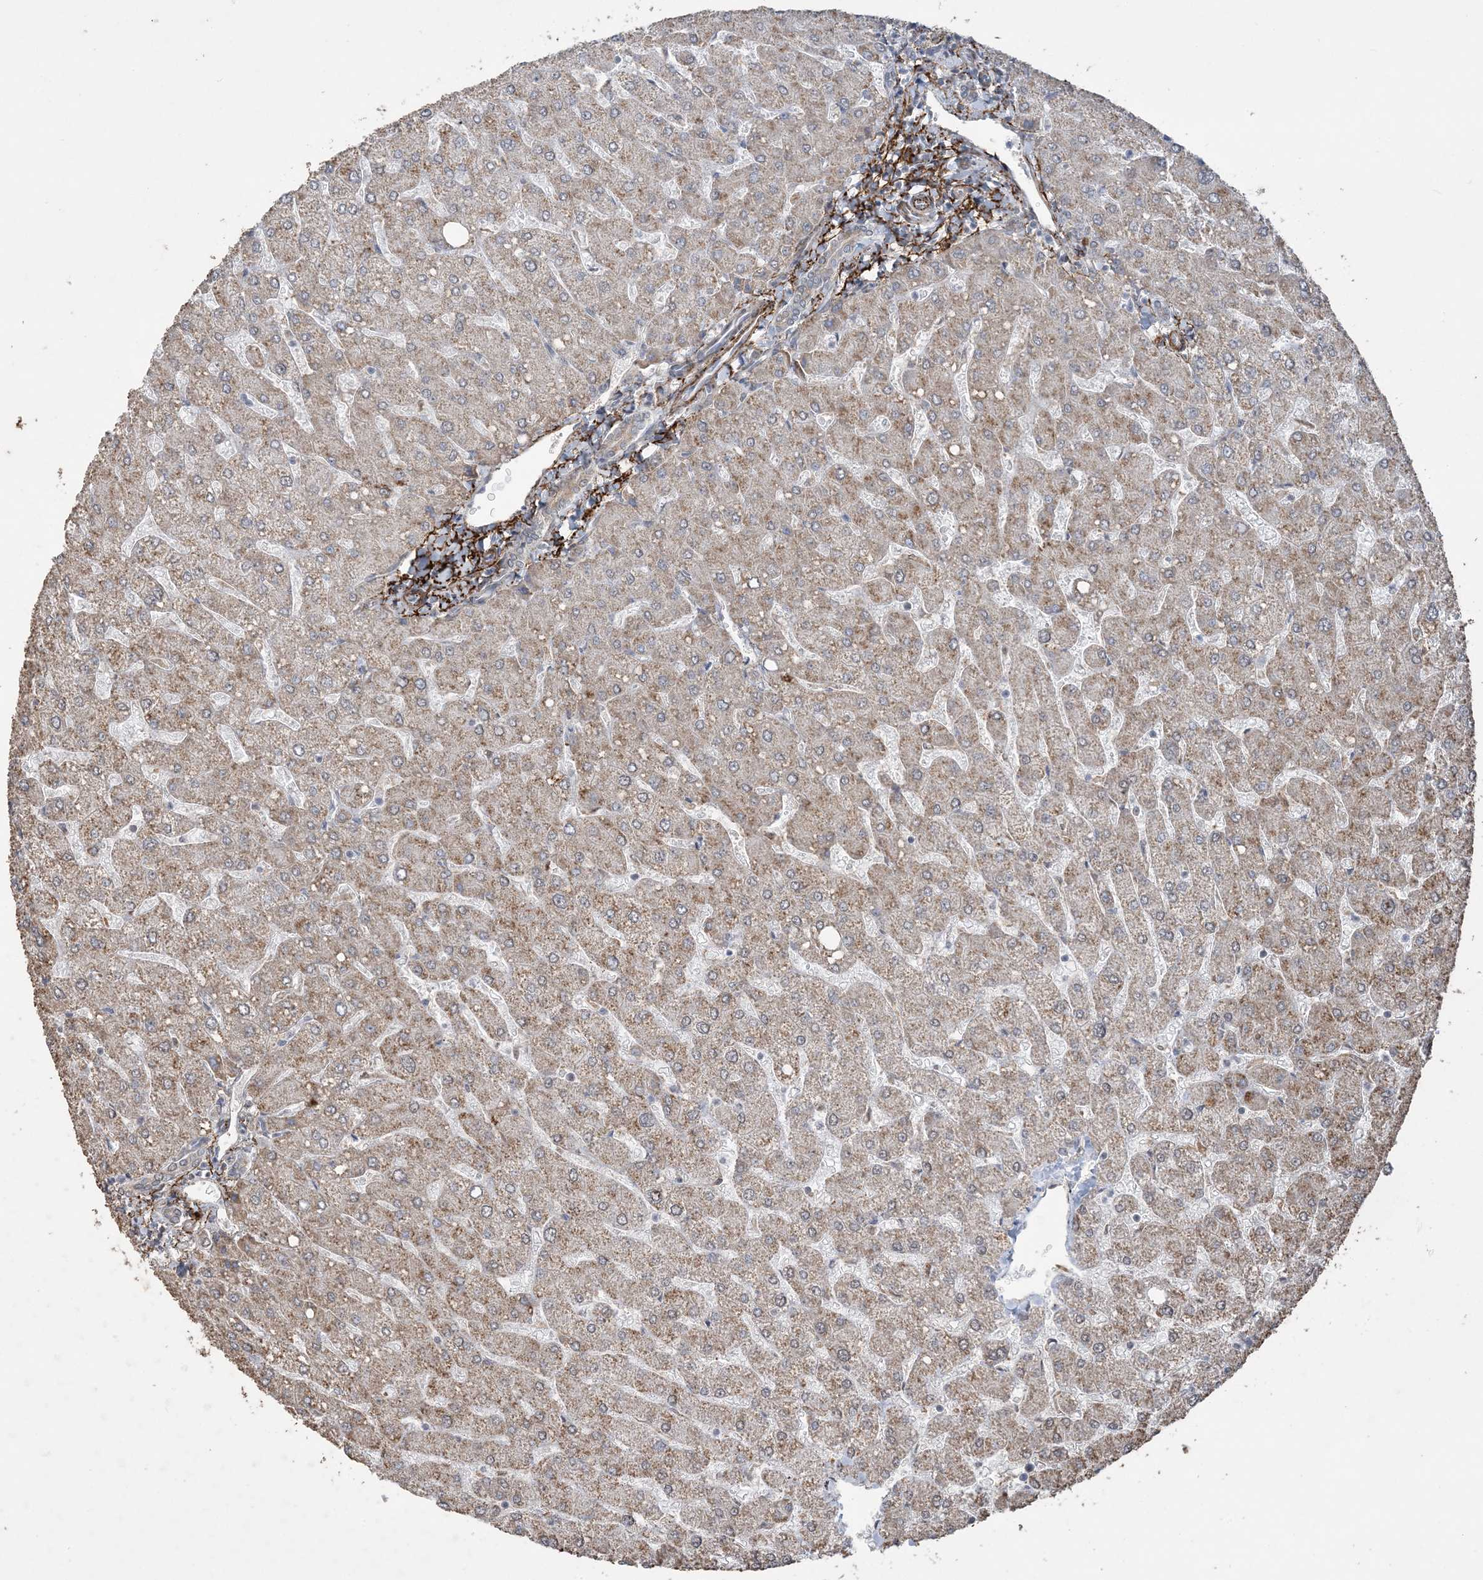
{"staining": {"intensity": "weak", "quantity": ">75%", "location": "cytoplasmic/membranous"}, "tissue": "liver", "cell_type": "Cholangiocytes", "image_type": "normal", "snomed": [{"axis": "morphology", "description": "Normal tissue, NOS"}, {"axis": "topography", "description": "Liver"}], "caption": "Protein expression by immunohistochemistry (IHC) demonstrates weak cytoplasmic/membranous expression in about >75% of cholangiocytes in unremarkable liver.", "gene": "XRN1", "patient": {"sex": "male", "age": 55}}